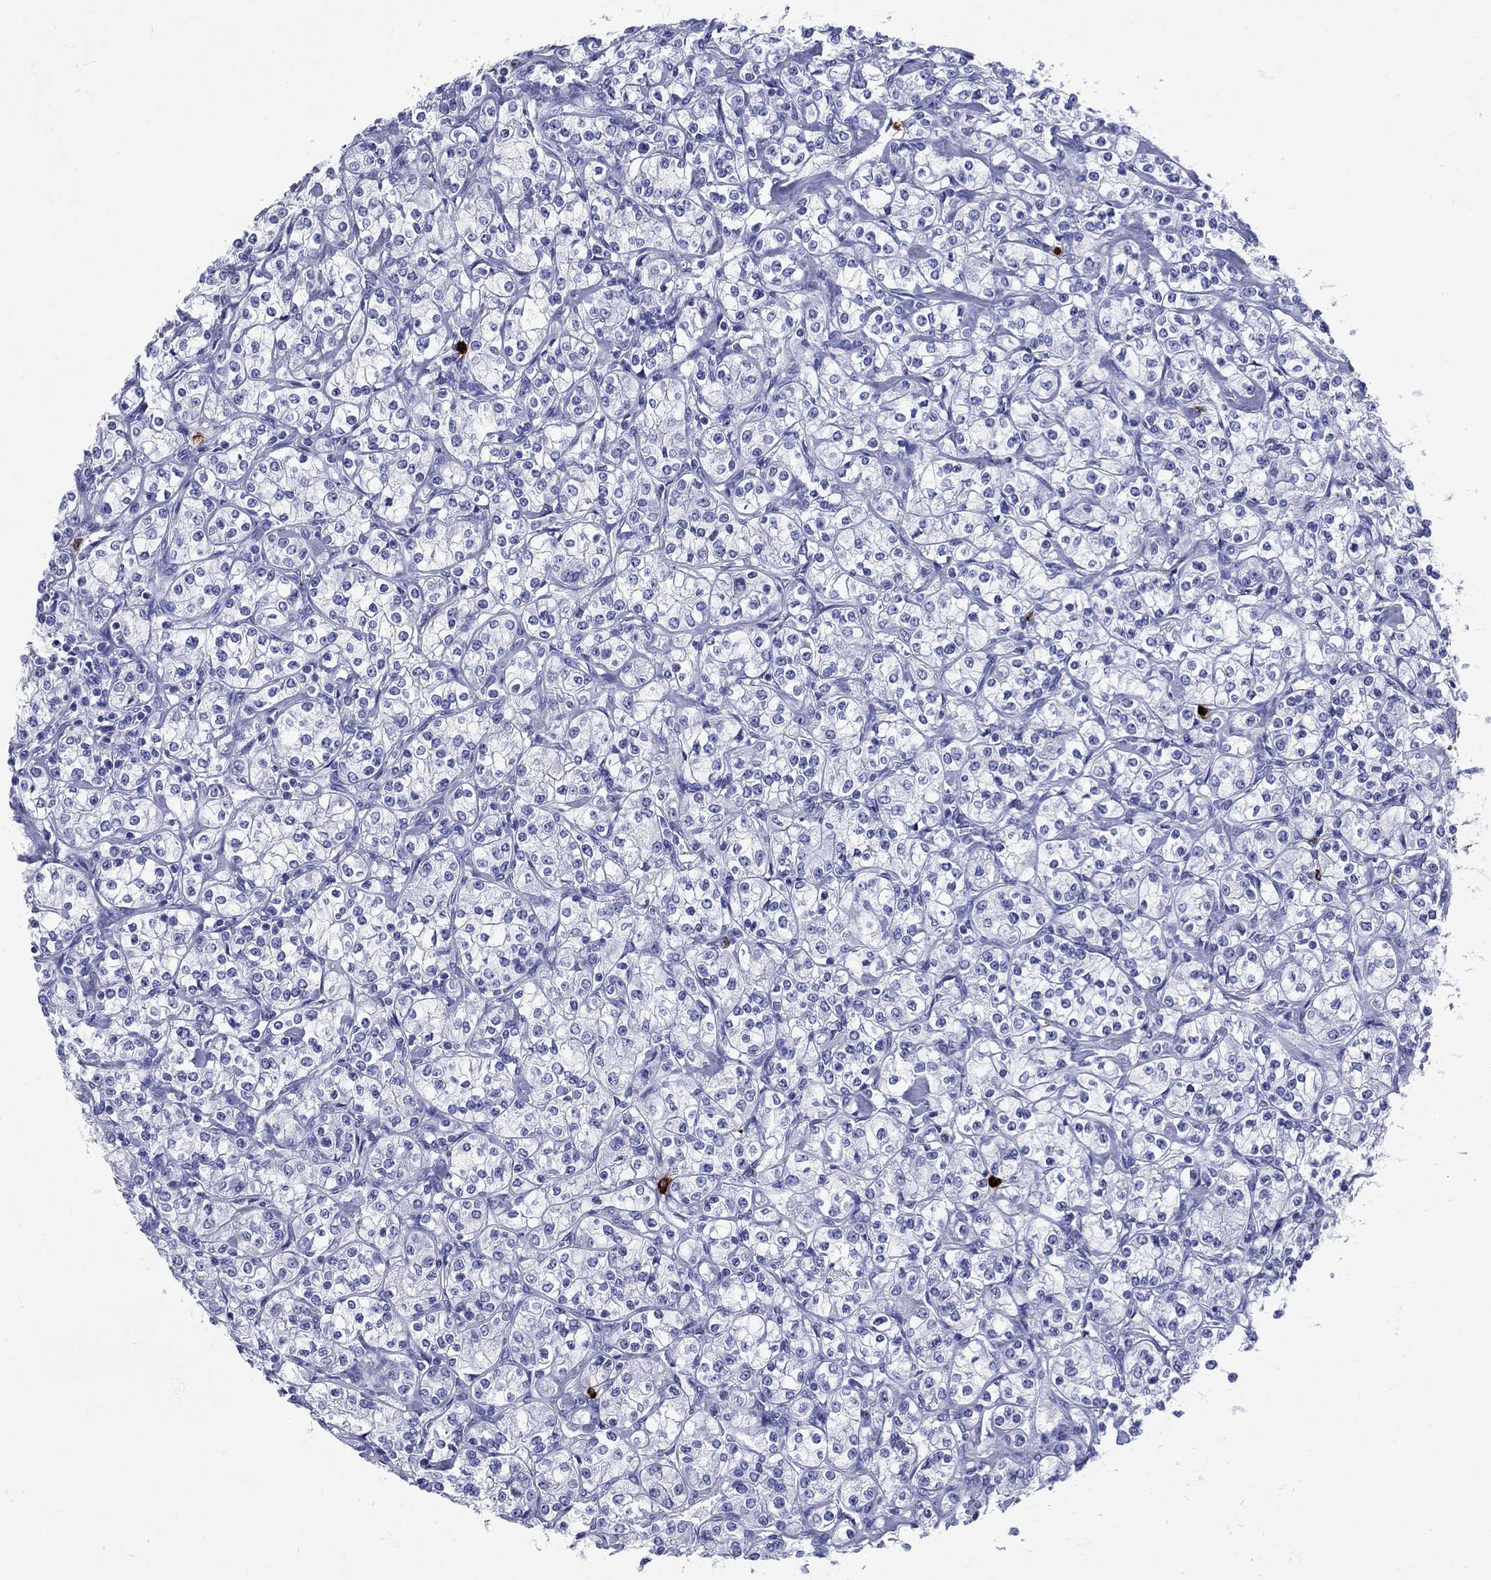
{"staining": {"intensity": "negative", "quantity": "none", "location": "none"}, "tissue": "renal cancer", "cell_type": "Tumor cells", "image_type": "cancer", "snomed": [{"axis": "morphology", "description": "Adenocarcinoma, NOS"}, {"axis": "topography", "description": "Kidney"}], "caption": "Immunohistochemical staining of human adenocarcinoma (renal) shows no significant expression in tumor cells. Nuclei are stained in blue.", "gene": "AZU1", "patient": {"sex": "male", "age": 77}}